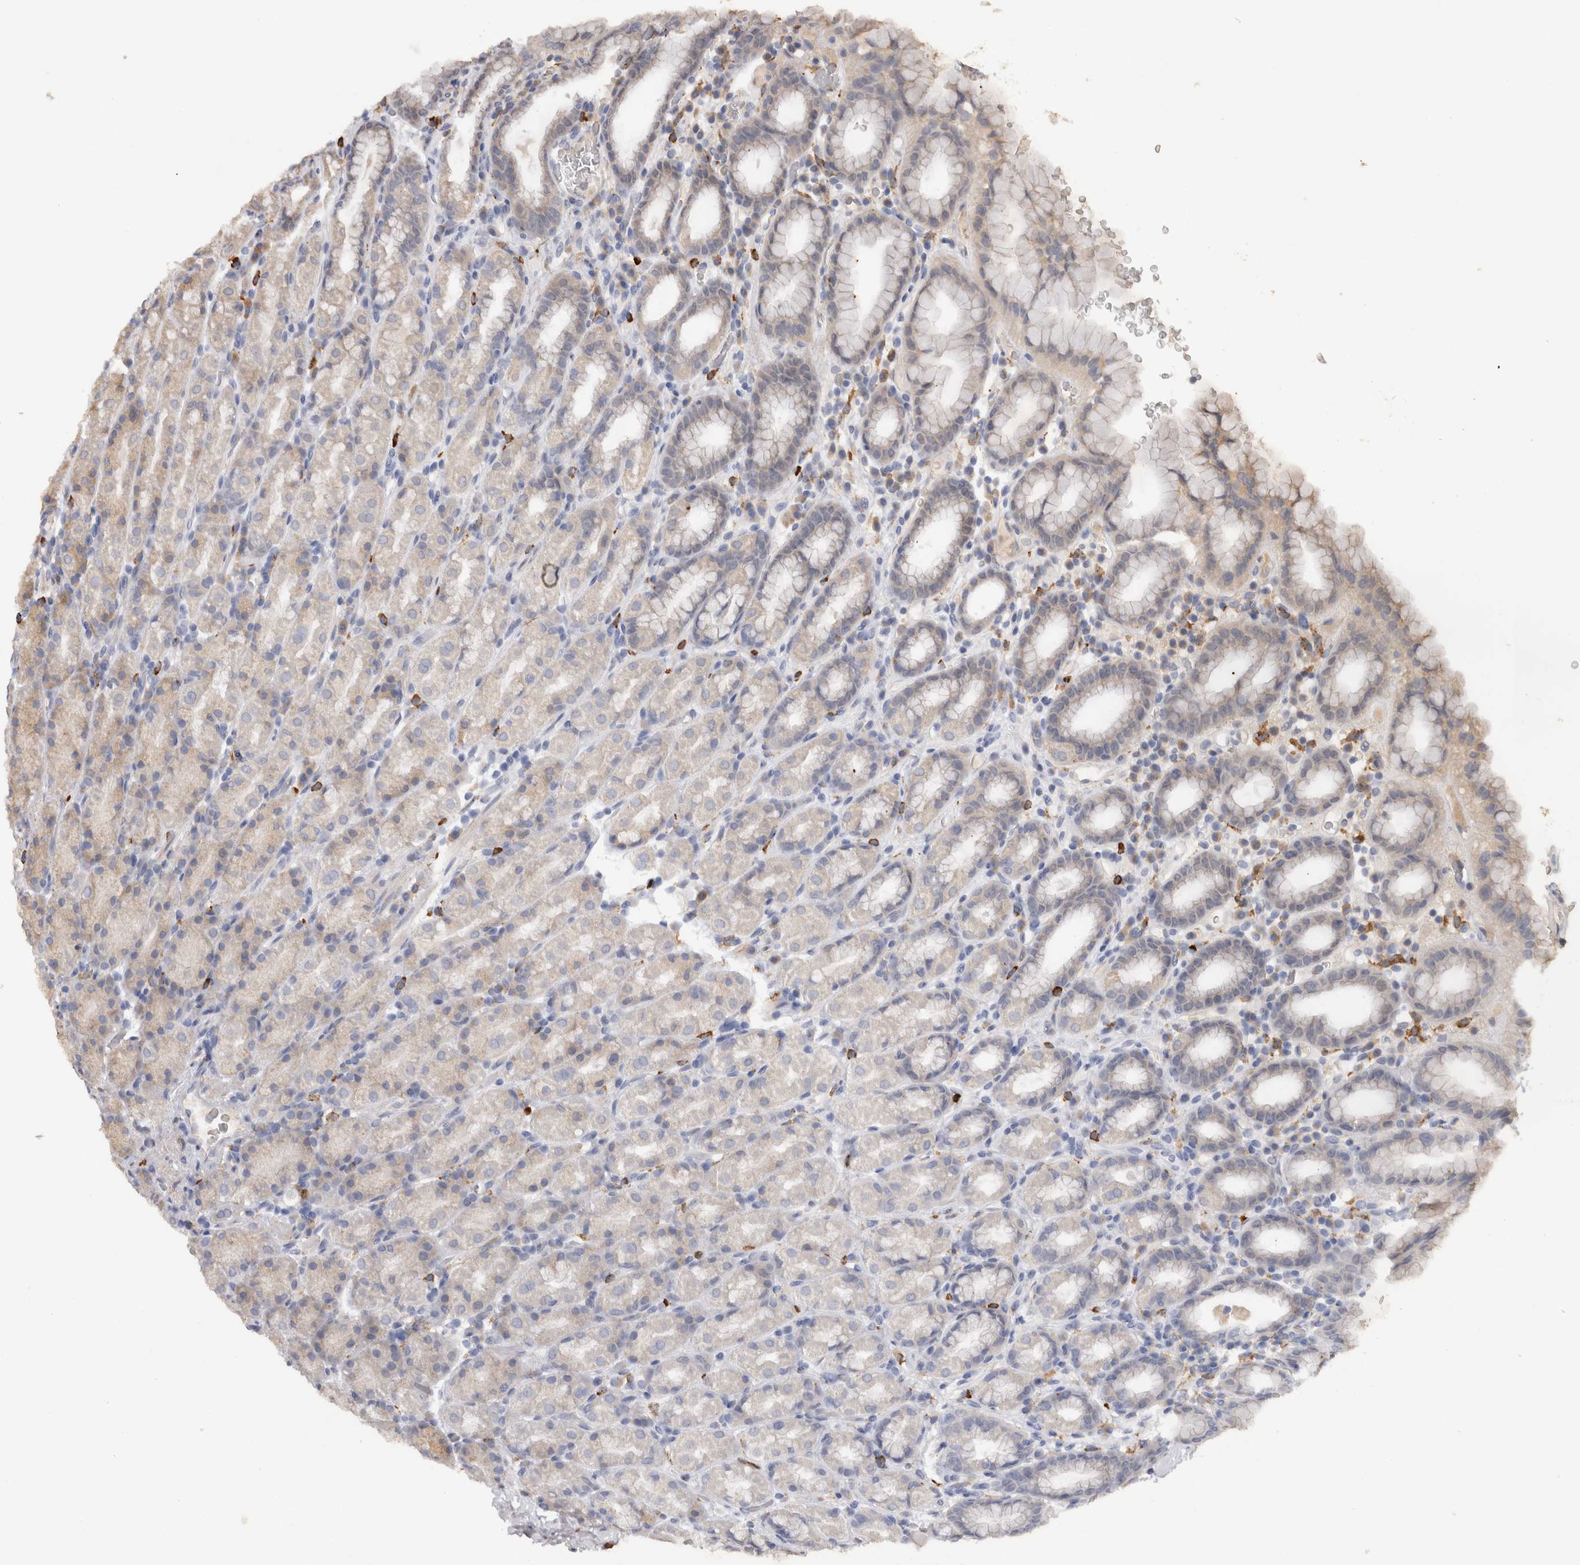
{"staining": {"intensity": "weak", "quantity": "<25%", "location": "cytoplasmic/membranous"}, "tissue": "stomach", "cell_type": "Glandular cells", "image_type": "normal", "snomed": [{"axis": "morphology", "description": "Normal tissue, NOS"}, {"axis": "topography", "description": "Stomach, upper"}], "caption": "Glandular cells show no significant staining in unremarkable stomach. (DAB immunohistochemistry (IHC) visualized using brightfield microscopy, high magnification).", "gene": "VSIG4", "patient": {"sex": "male", "age": 68}}